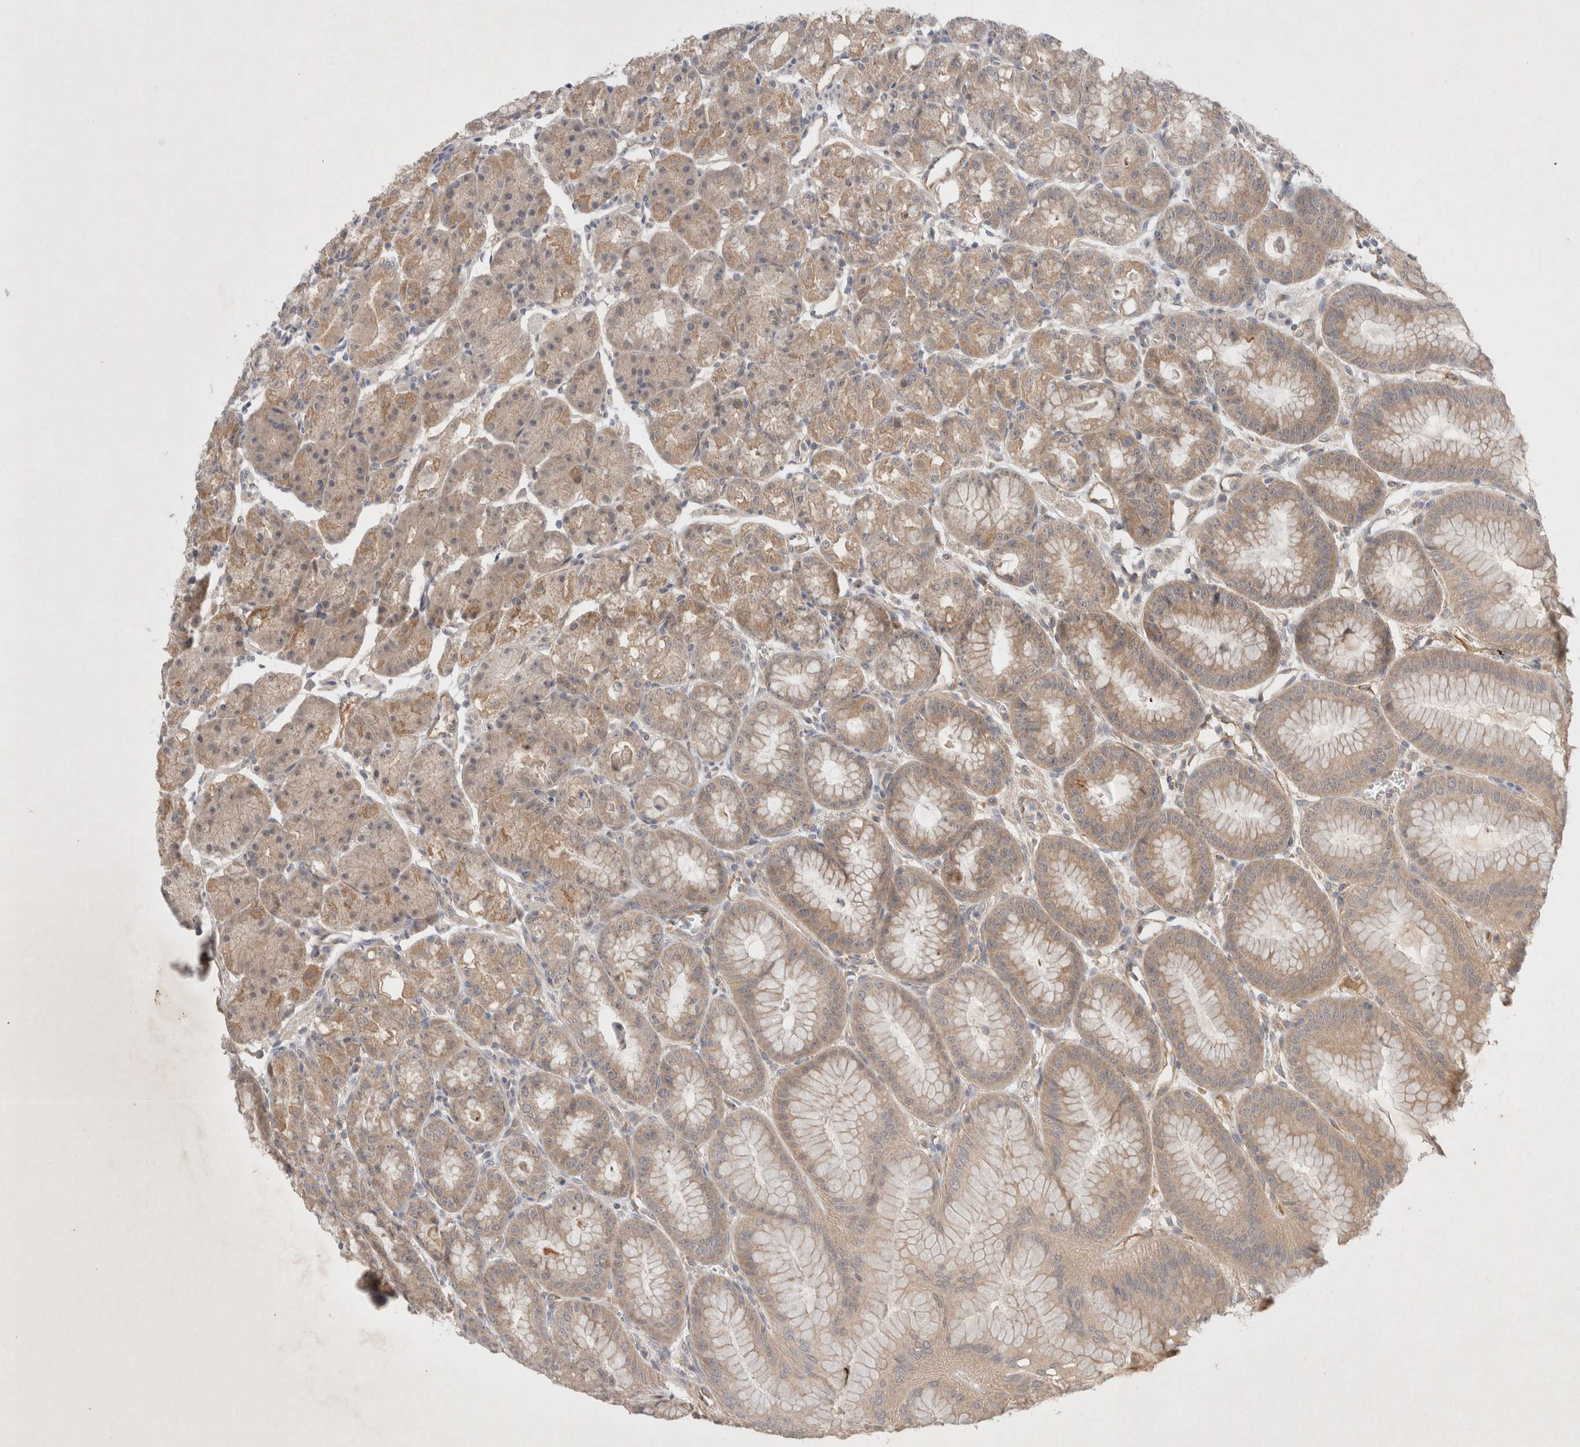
{"staining": {"intensity": "moderate", "quantity": ">75%", "location": "cytoplasmic/membranous"}, "tissue": "stomach", "cell_type": "Glandular cells", "image_type": "normal", "snomed": [{"axis": "morphology", "description": "Normal tissue, NOS"}, {"axis": "topography", "description": "Stomach, lower"}], "caption": "A brown stain shows moderate cytoplasmic/membranous staining of a protein in glandular cells of normal human stomach. (brown staining indicates protein expression, while blue staining denotes nuclei).", "gene": "RASAL2", "patient": {"sex": "male", "age": 71}}